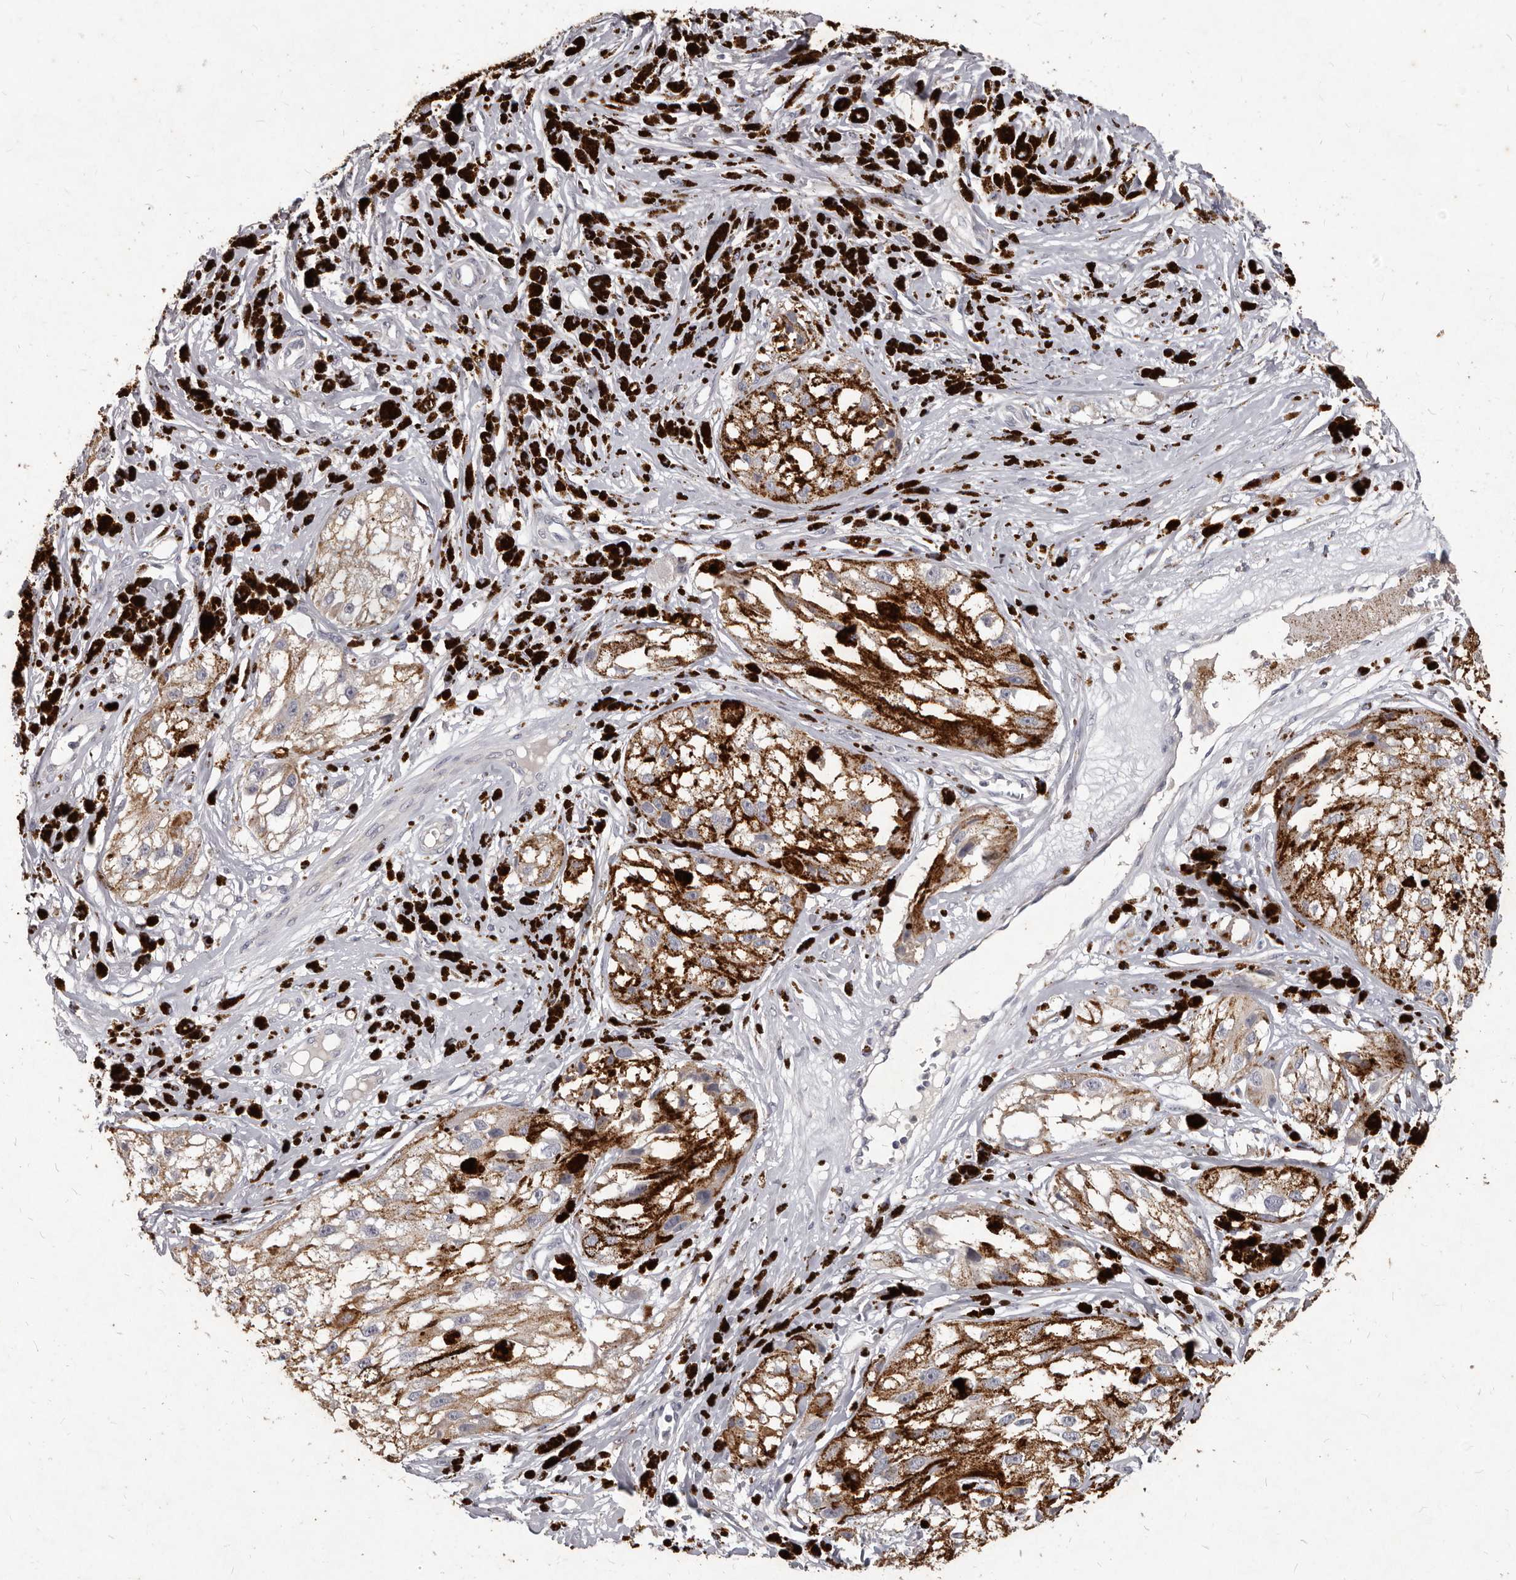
{"staining": {"intensity": "moderate", "quantity": ">75%", "location": "cytoplasmic/membranous"}, "tissue": "melanoma", "cell_type": "Tumor cells", "image_type": "cancer", "snomed": [{"axis": "morphology", "description": "Malignant melanoma, NOS"}, {"axis": "topography", "description": "Skin"}], "caption": "IHC image of neoplastic tissue: melanoma stained using IHC demonstrates medium levels of moderate protein expression localized specifically in the cytoplasmic/membranous of tumor cells, appearing as a cytoplasmic/membranous brown color.", "gene": "GPRC5C", "patient": {"sex": "male", "age": 88}}